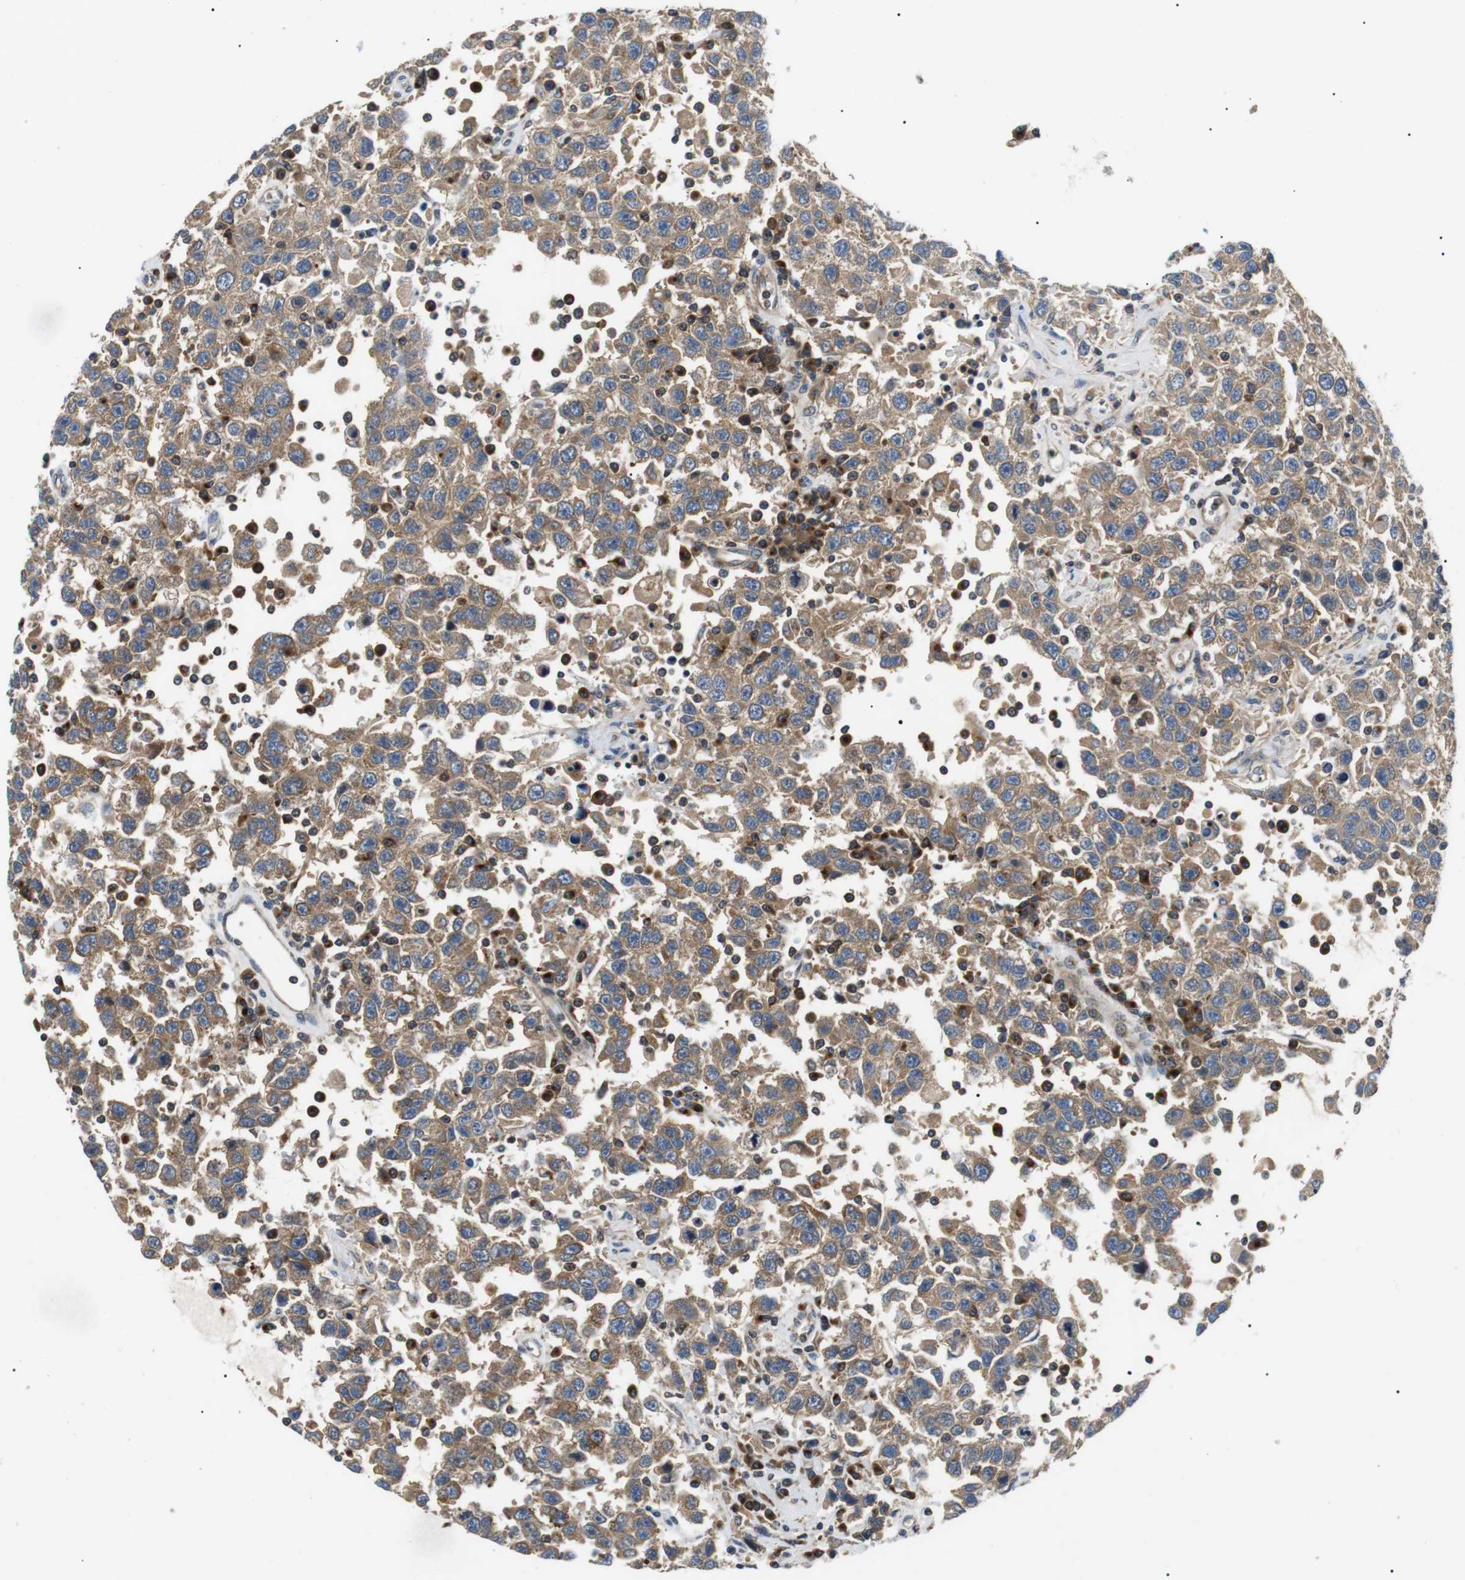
{"staining": {"intensity": "moderate", "quantity": ">75%", "location": "cytoplasmic/membranous"}, "tissue": "testis cancer", "cell_type": "Tumor cells", "image_type": "cancer", "snomed": [{"axis": "morphology", "description": "Seminoma, NOS"}, {"axis": "topography", "description": "Testis"}], "caption": "This is an image of immunohistochemistry (IHC) staining of seminoma (testis), which shows moderate expression in the cytoplasmic/membranous of tumor cells.", "gene": "DIPK1A", "patient": {"sex": "male", "age": 41}}